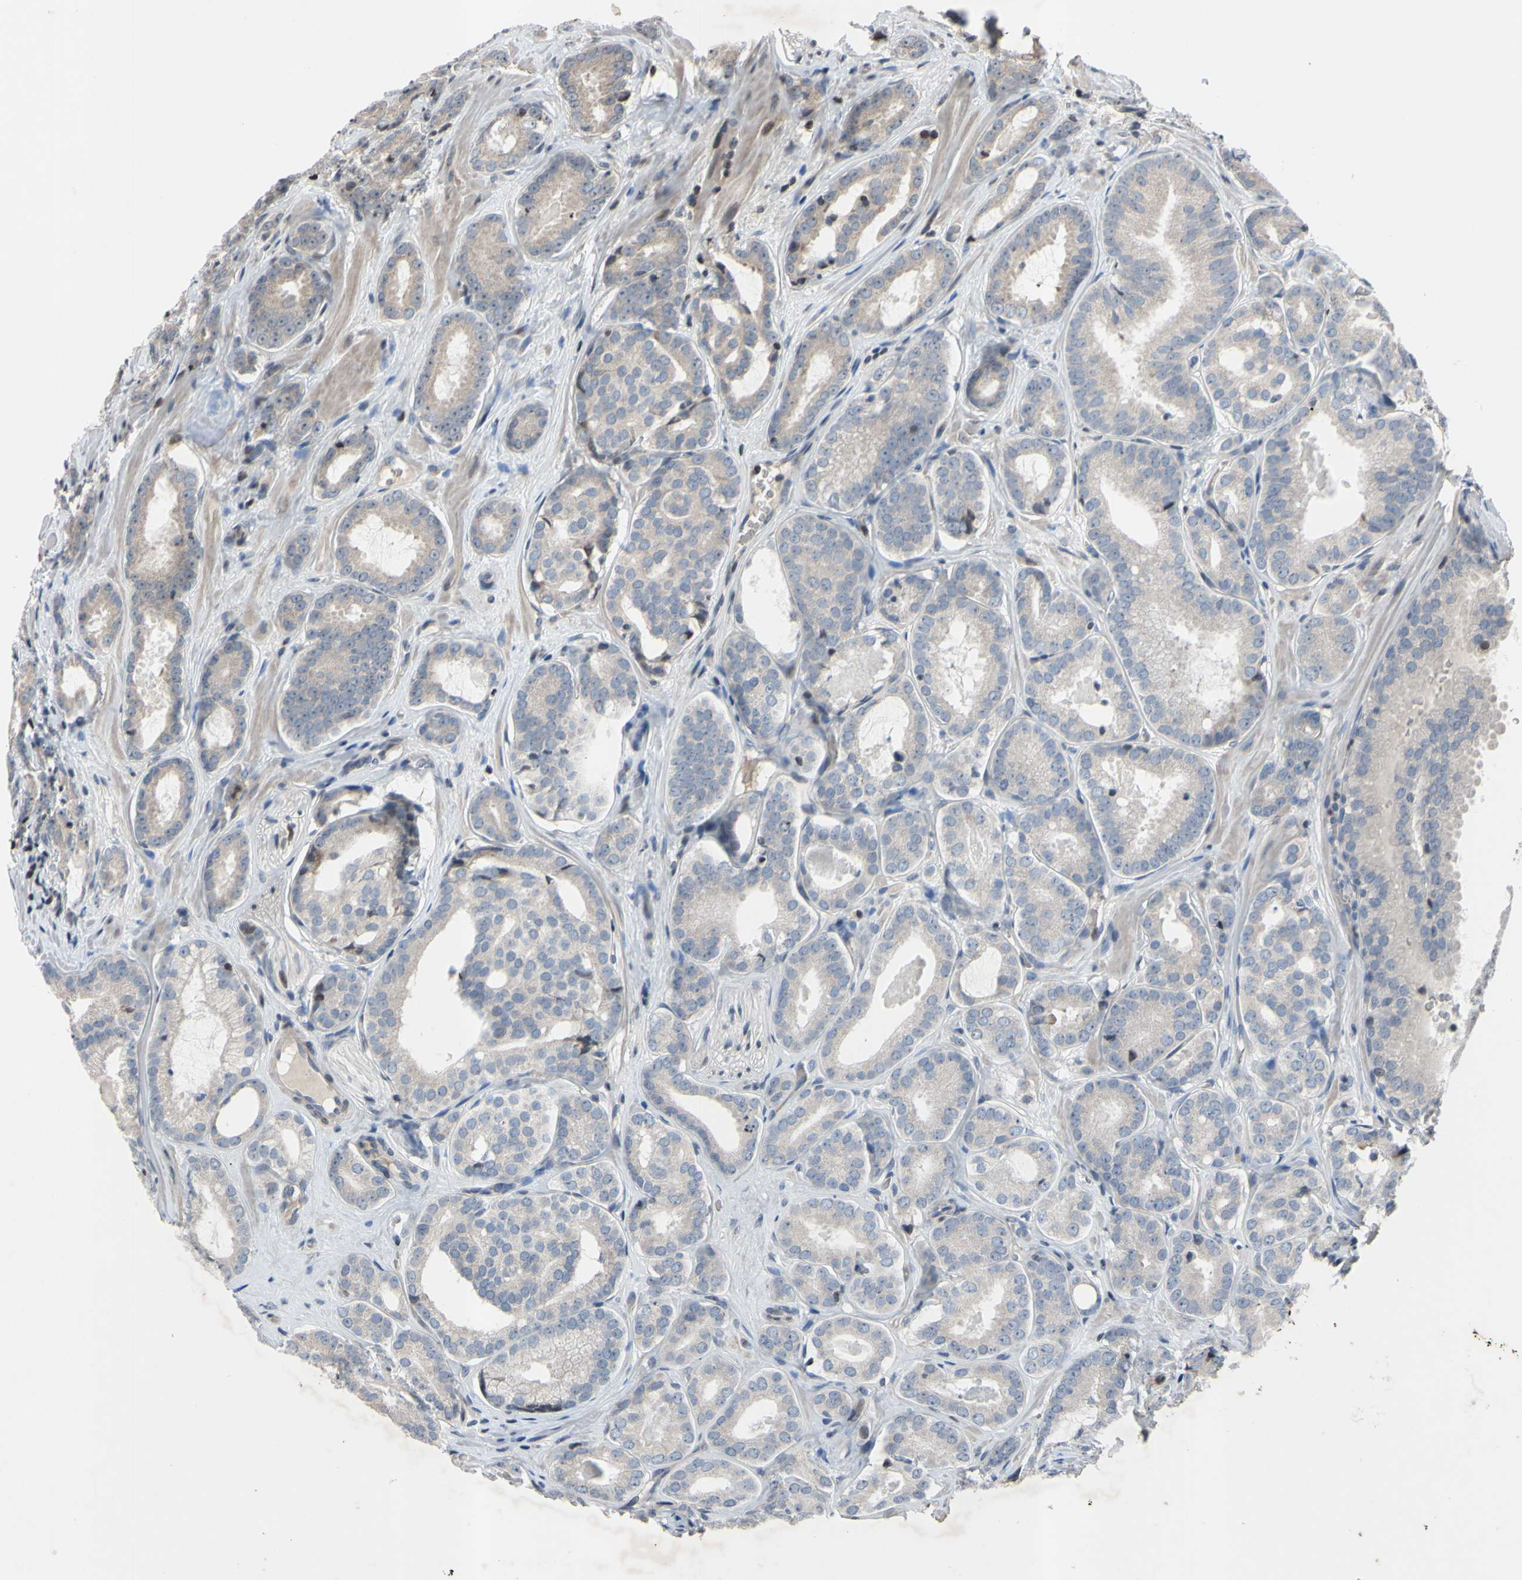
{"staining": {"intensity": "negative", "quantity": "none", "location": "none"}, "tissue": "prostate cancer", "cell_type": "Tumor cells", "image_type": "cancer", "snomed": [{"axis": "morphology", "description": "Adenocarcinoma, High grade"}, {"axis": "topography", "description": "Prostate"}], "caption": "Micrograph shows no significant protein expression in tumor cells of prostate cancer. (DAB (3,3'-diaminobenzidine) IHC visualized using brightfield microscopy, high magnification).", "gene": "ARG1", "patient": {"sex": "male", "age": 64}}